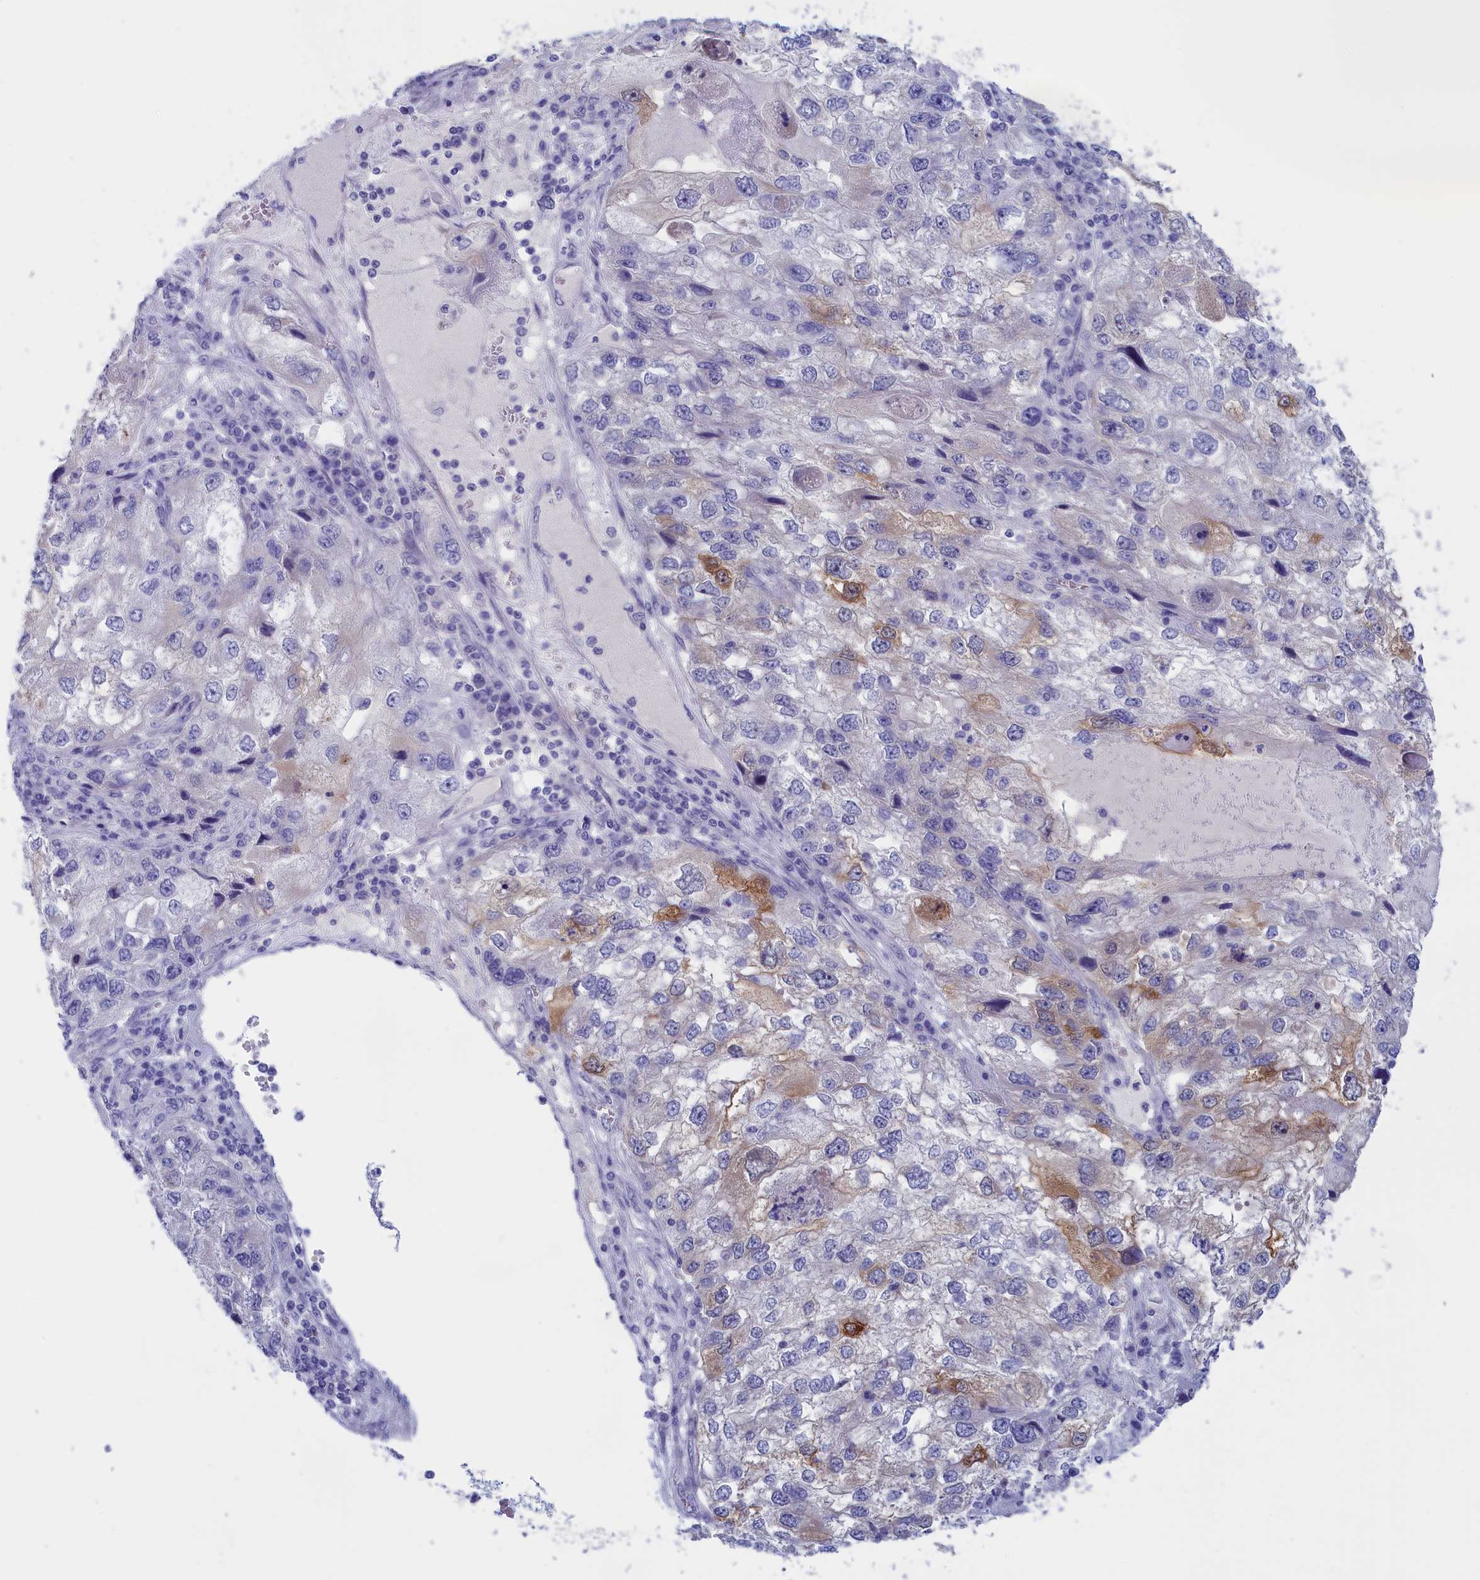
{"staining": {"intensity": "moderate", "quantity": "<25%", "location": "cytoplasmic/membranous"}, "tissue": "endometrial cancer", "cell_type": "Tumor cells", "image_type": "cancer", "snomed": [{"axis": "morphology", "description": "Adenocarcinoma, NOS"}, {"axis": "topography", "description": "Endometrium"}], "caption": "A high-resolution image shows immunohistochemistry (IHC) staining of endometrial adenocarcinoma, which demonstrates moderate cytoplasmic/membranous expression in approximately <25% of tumor cells. The staining was performed using DAB (3,3'-diaminobenzidine) to visualize the protein expression in brown, while the nuclei were stained in blue with hematoxylin (Magnification: 20x).", "gene": "ANKRD2", "patient": {"sex": "female", "age": 49}}